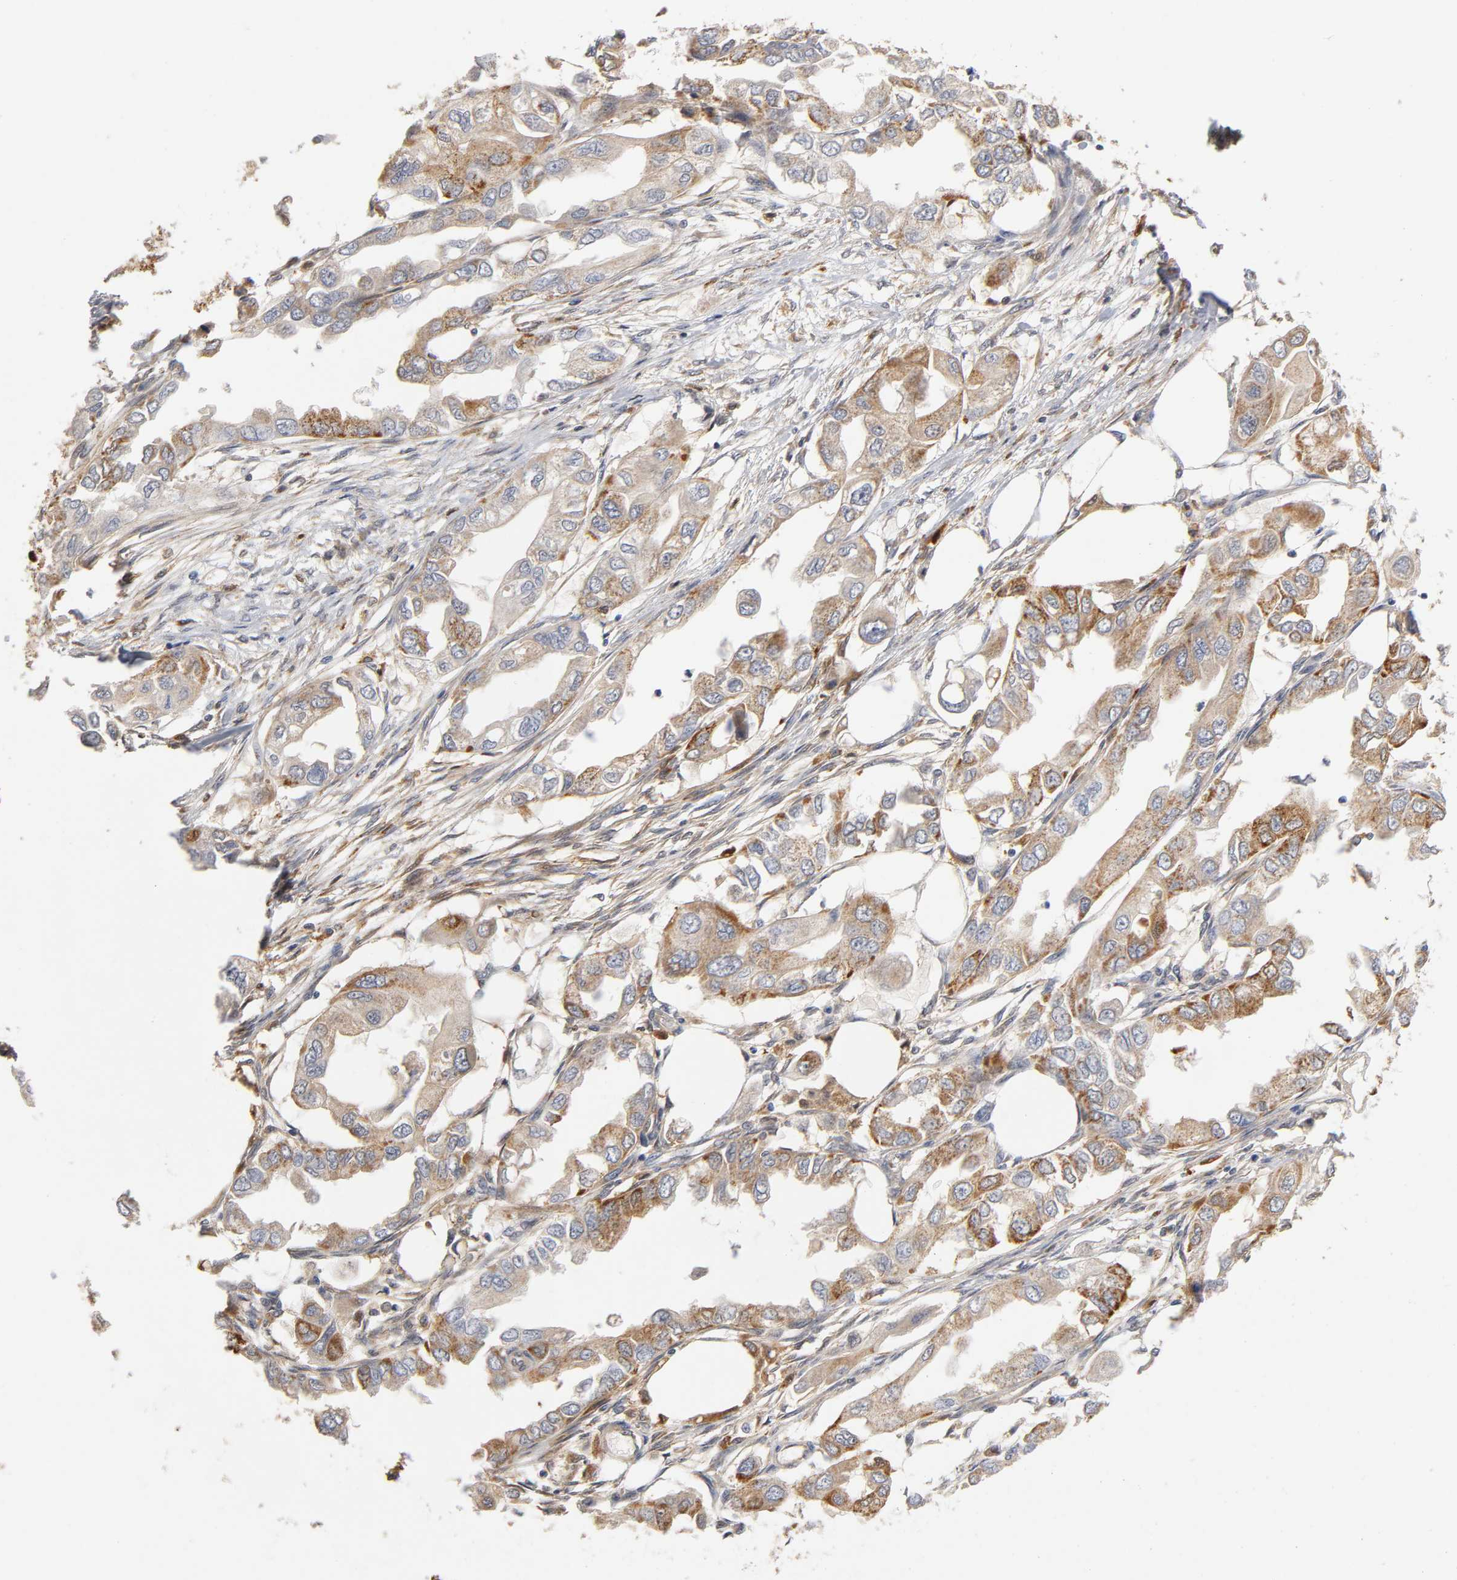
{"staining": {"intensity": "moderate", "quantity": ">75%", "location": "cytoplasmic/membranous"}, "tissue": "endometrial cancer", "cell_type": "Tumor cells", "image_type": "cancer", "snomed": [{"axis": "morphology", "description": "Adenocarcinoma, NOS"}, {"axis": "topography", "description": "Endometrium"}], "caption": "Protein analysis of endometrial cancer tissue displays moderate cytoplasmic/membranous staining in approximately >75% of tumor cells.", "gene": "ISG15", "patient": {"sex": "female", "age": 67}}